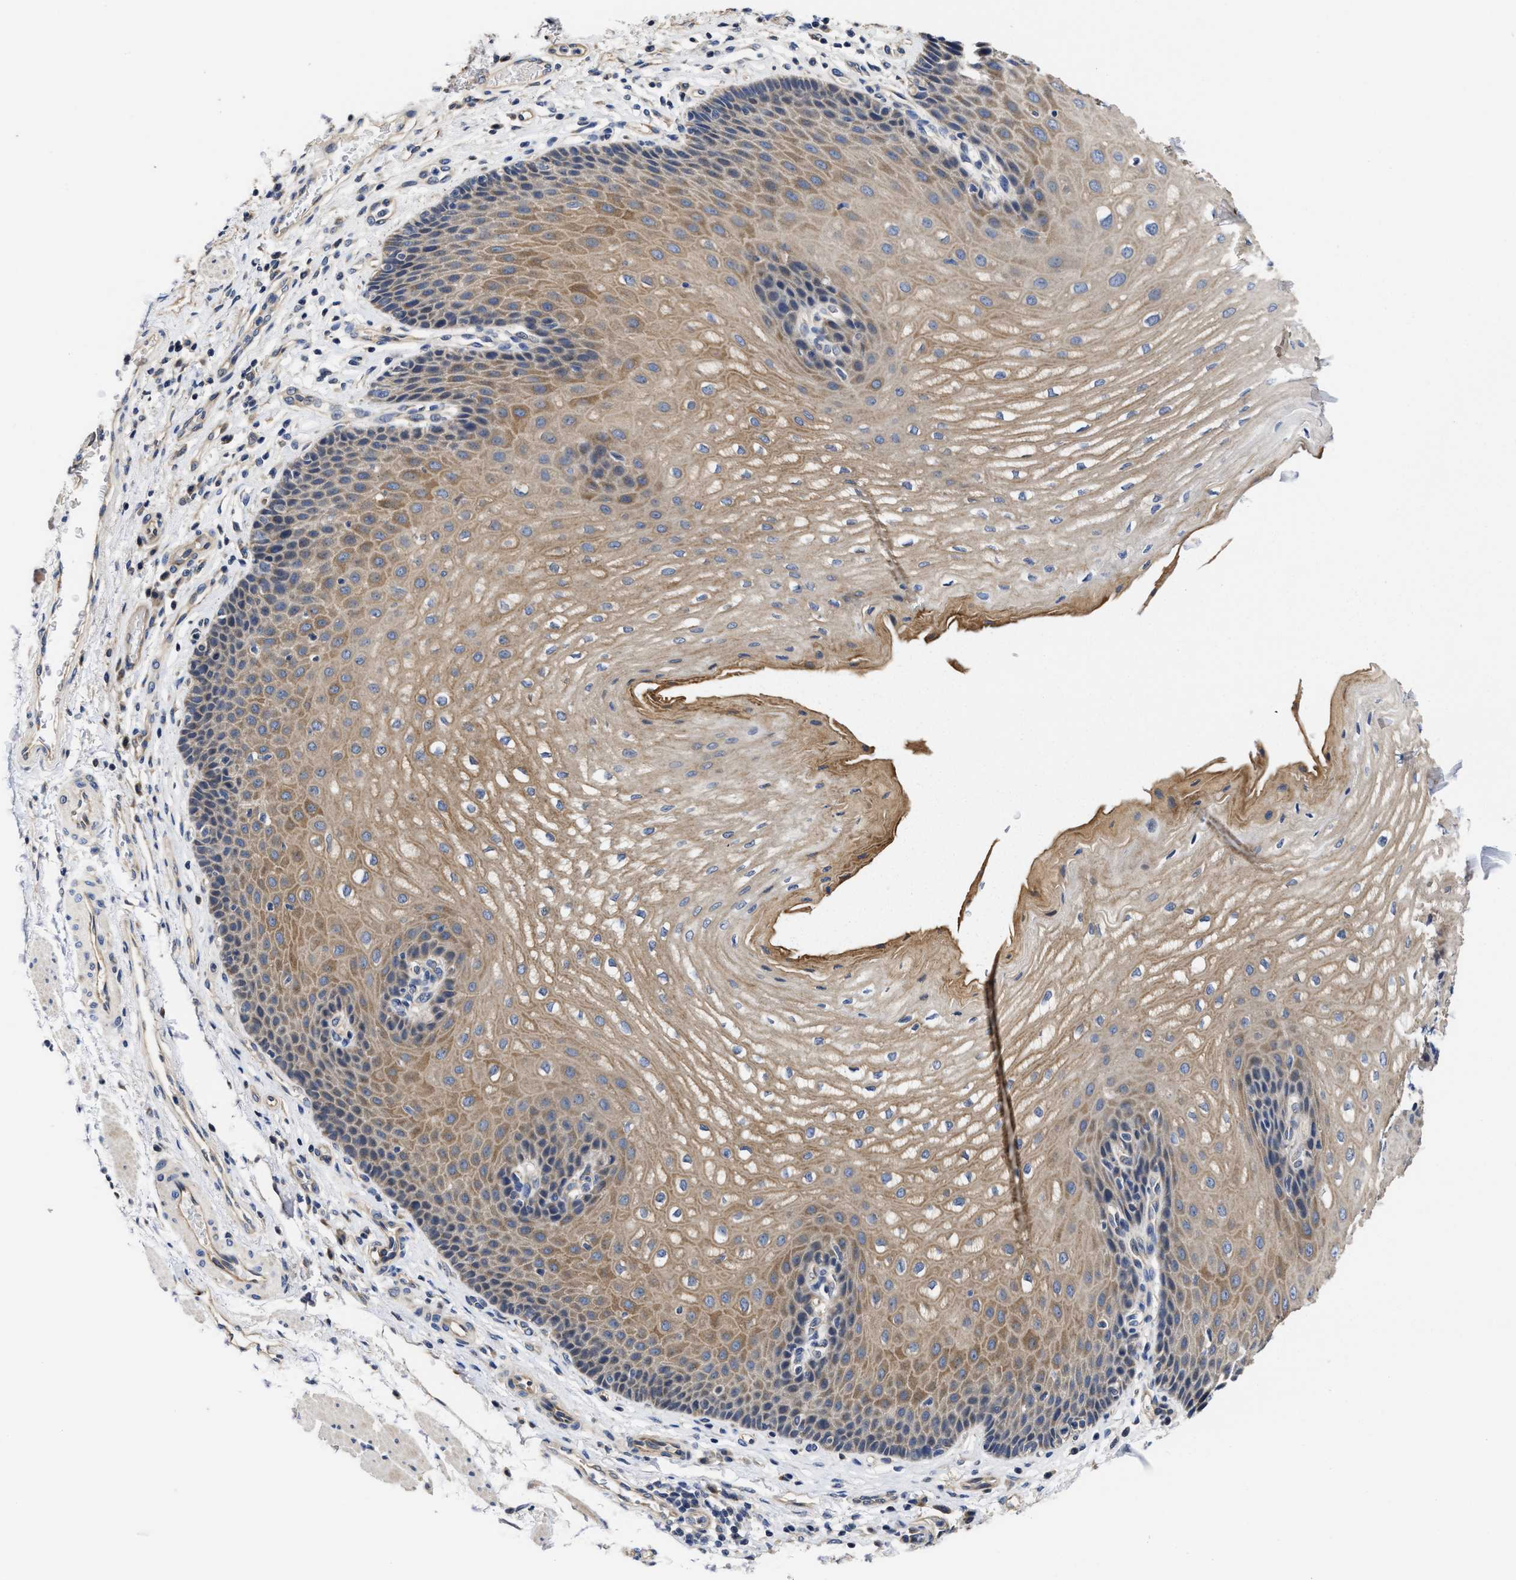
{"staining": {"intensity": "moderate", "quantity": "25%-75%", "location": "cytoplasmic/membranous"}, "tissue": "esophagus", "cell_type": "Squamous epithelial cells", "image_type": "normal", "snomed": [{"axis": "morphology", "description": "Normal tissue, NOS"}, {"axis": "topography", "description": "Esophagus"}], "caption": "A brown stain shows moderate cytoplasmic/membranous expression of a protein in squamous epithelial cells of normal esophagus.", "gene": "TRAF6", "patient": {"sex": "male", "age": 54}}